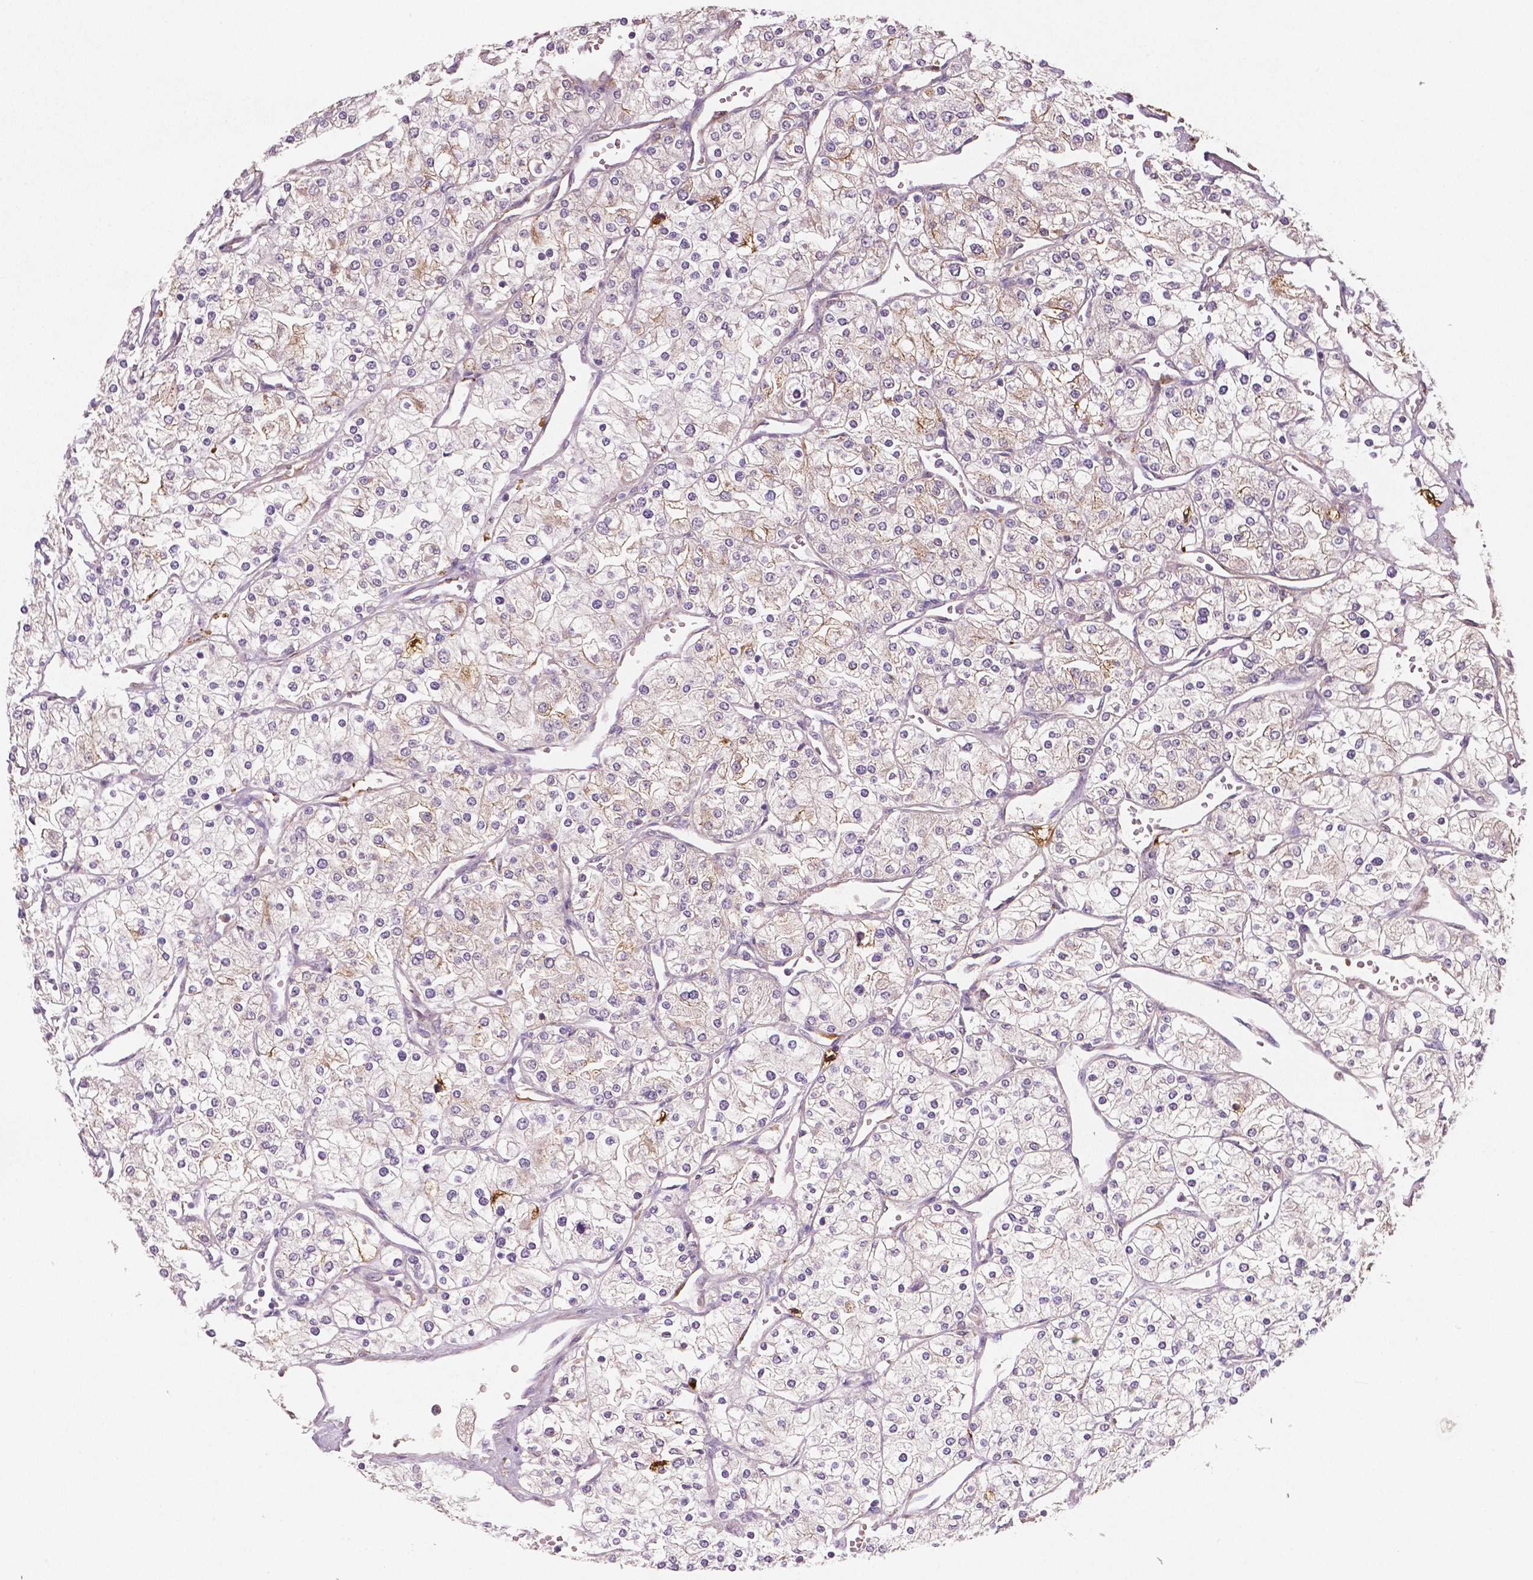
{"staining": {"intensity": "weak", "quantity": "<25%", "location": "cytoplasmic/membranous"}, "tissue": "renal cancer", "cell_type": "Tumor cells", "image_type": "cancer", "snomed": [{"axis": "morphology", "description": "Adenocarcinoma, NOS"}, {"axis": "topography", "description": "Kidney"}], "caption": "Tumor cells are negative for brown protein staining in renal cancer (adenocarcinoma).", "gene": "APOA4", "patient": {"sex": "male", "age": 80}}